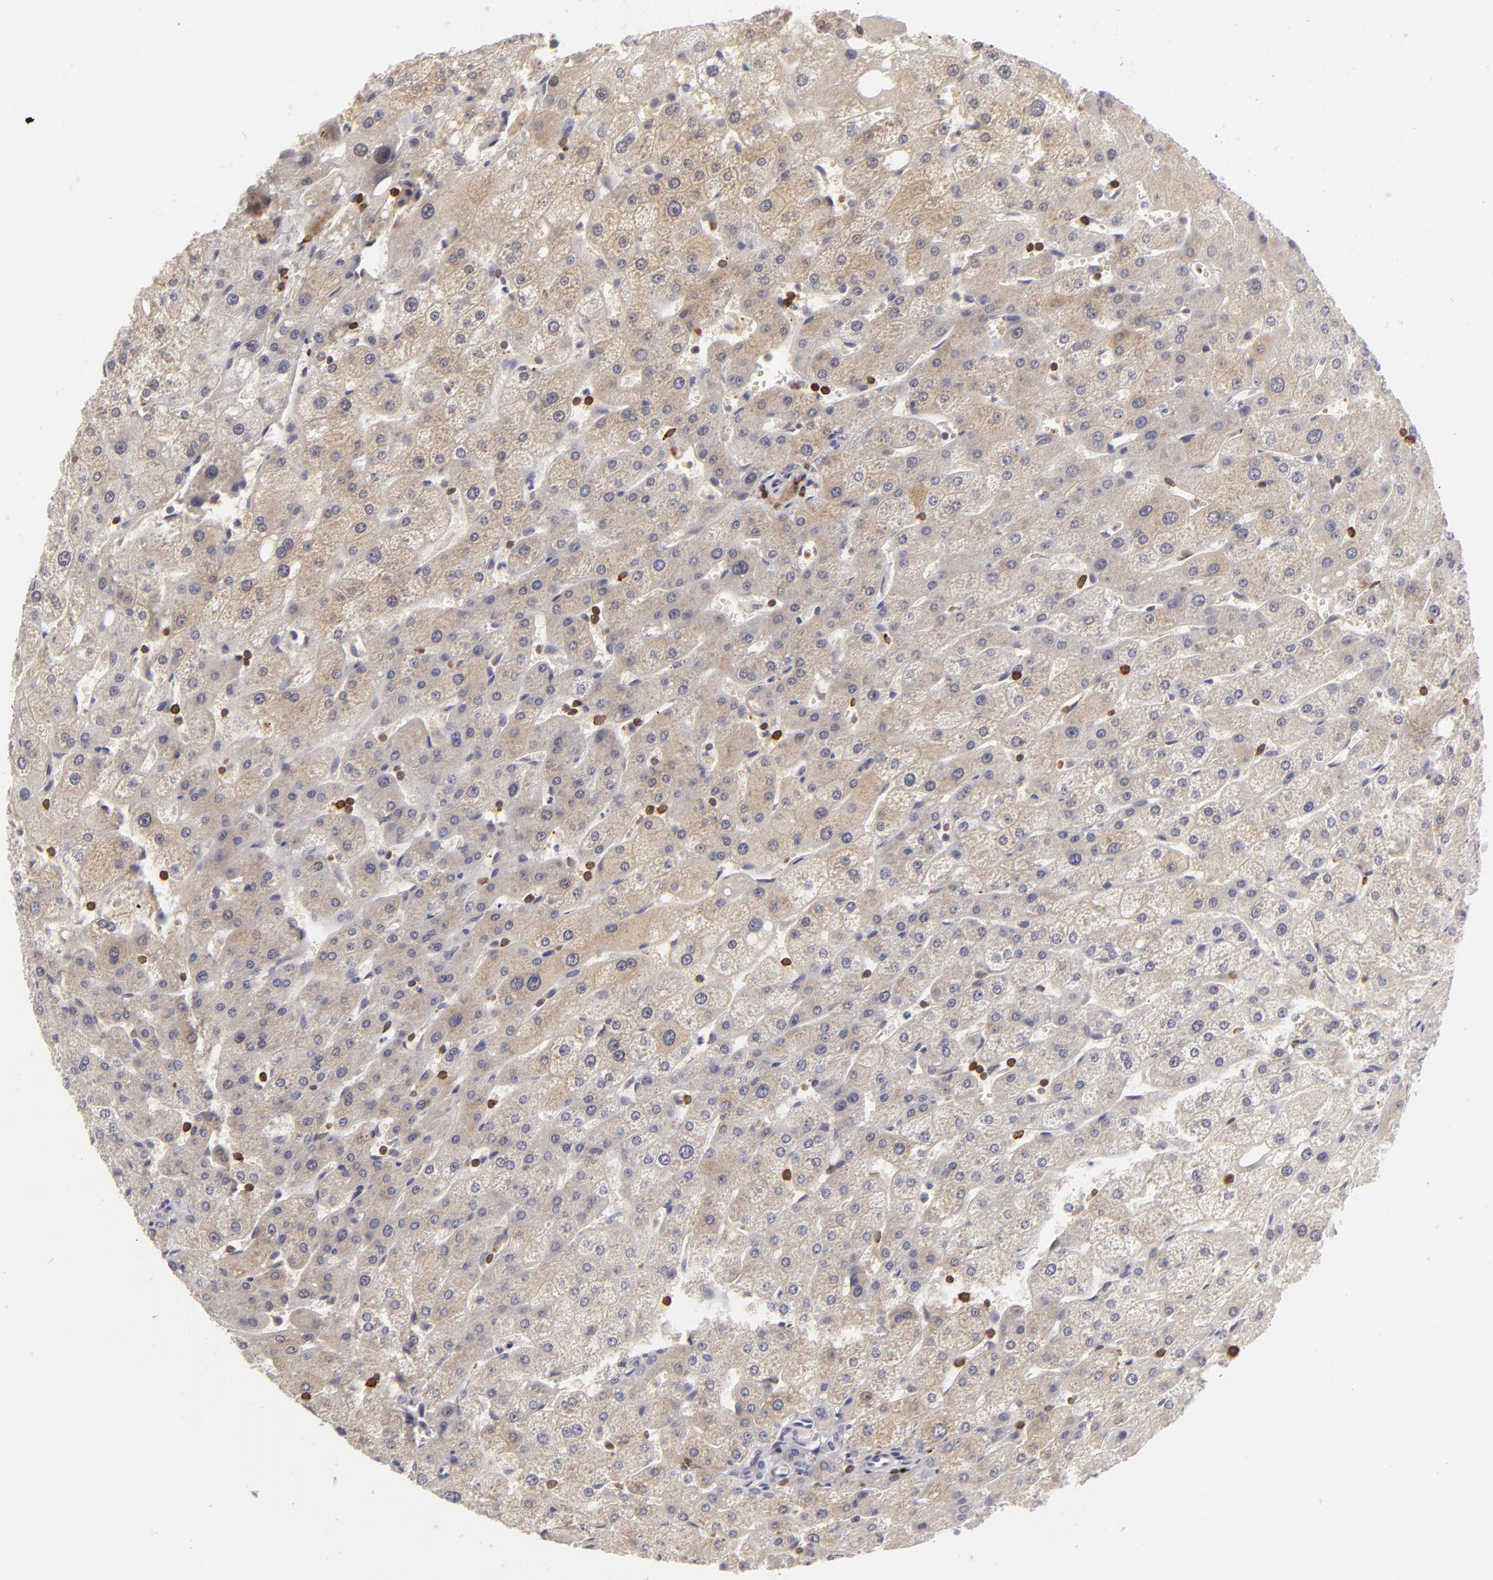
{"staining": {"intensity": "negative", "quantity": "none", "location": "none"}, "tissue": "liver", "cell_type": "Cholangiocytes", "image_type": "normal", "snomed": [{"axis": "morphology", "description": "Normal tissue, NOS"}, {"axis": "topography", "description": "Liver"}], "caption": "DAB (3,3'-diaminobenzidine) immunohistochemical staining of unremarkable human liver reveals no significant positivity in cholangiocytes. (DAB immunohistochemistry visualized using brightfield microscopy, high magnification).", "gene": "APOBEC3G", "patient": {"sex": "male", "age": 67}}